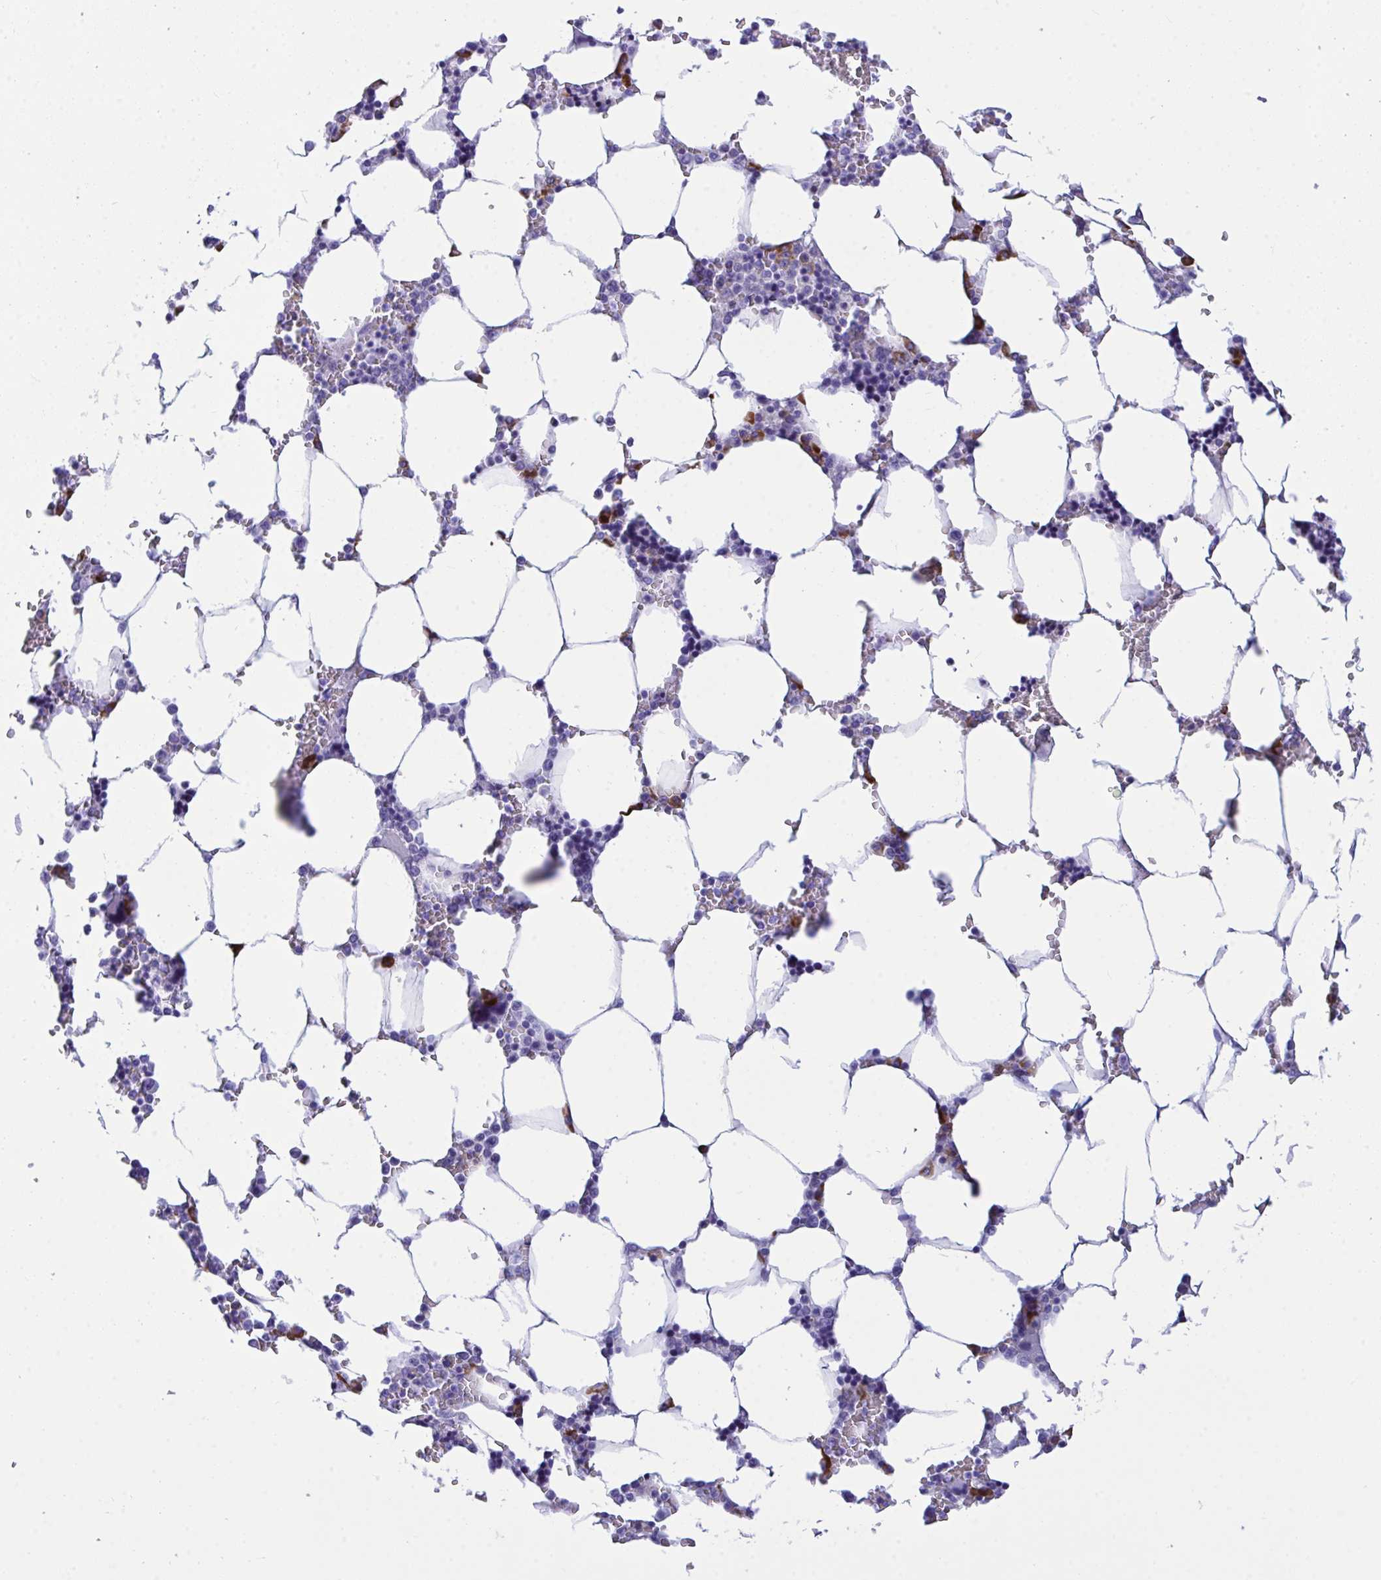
{"staining": {"intensity": "strong", "quantity": "<25%", "location": "cytoplasmic/membranous"}, "tissue": "bone marrow", "cell_type": "Hematopoietic cells", "image_type": "normal", "snomed": [{"axis": "morphology", "description": "Normal tissue, NOS"}, {"axis": "topography", "description": "Bone marrow"}], "caption": "This micrograph exhibits IHC staining of normal human bone marrow, with medium strong cytoplasmic/membranous expression in about <25% of hematopoietic cells.", "gene": "BEST4", "patient": {"sex": "male", "age": 64}}